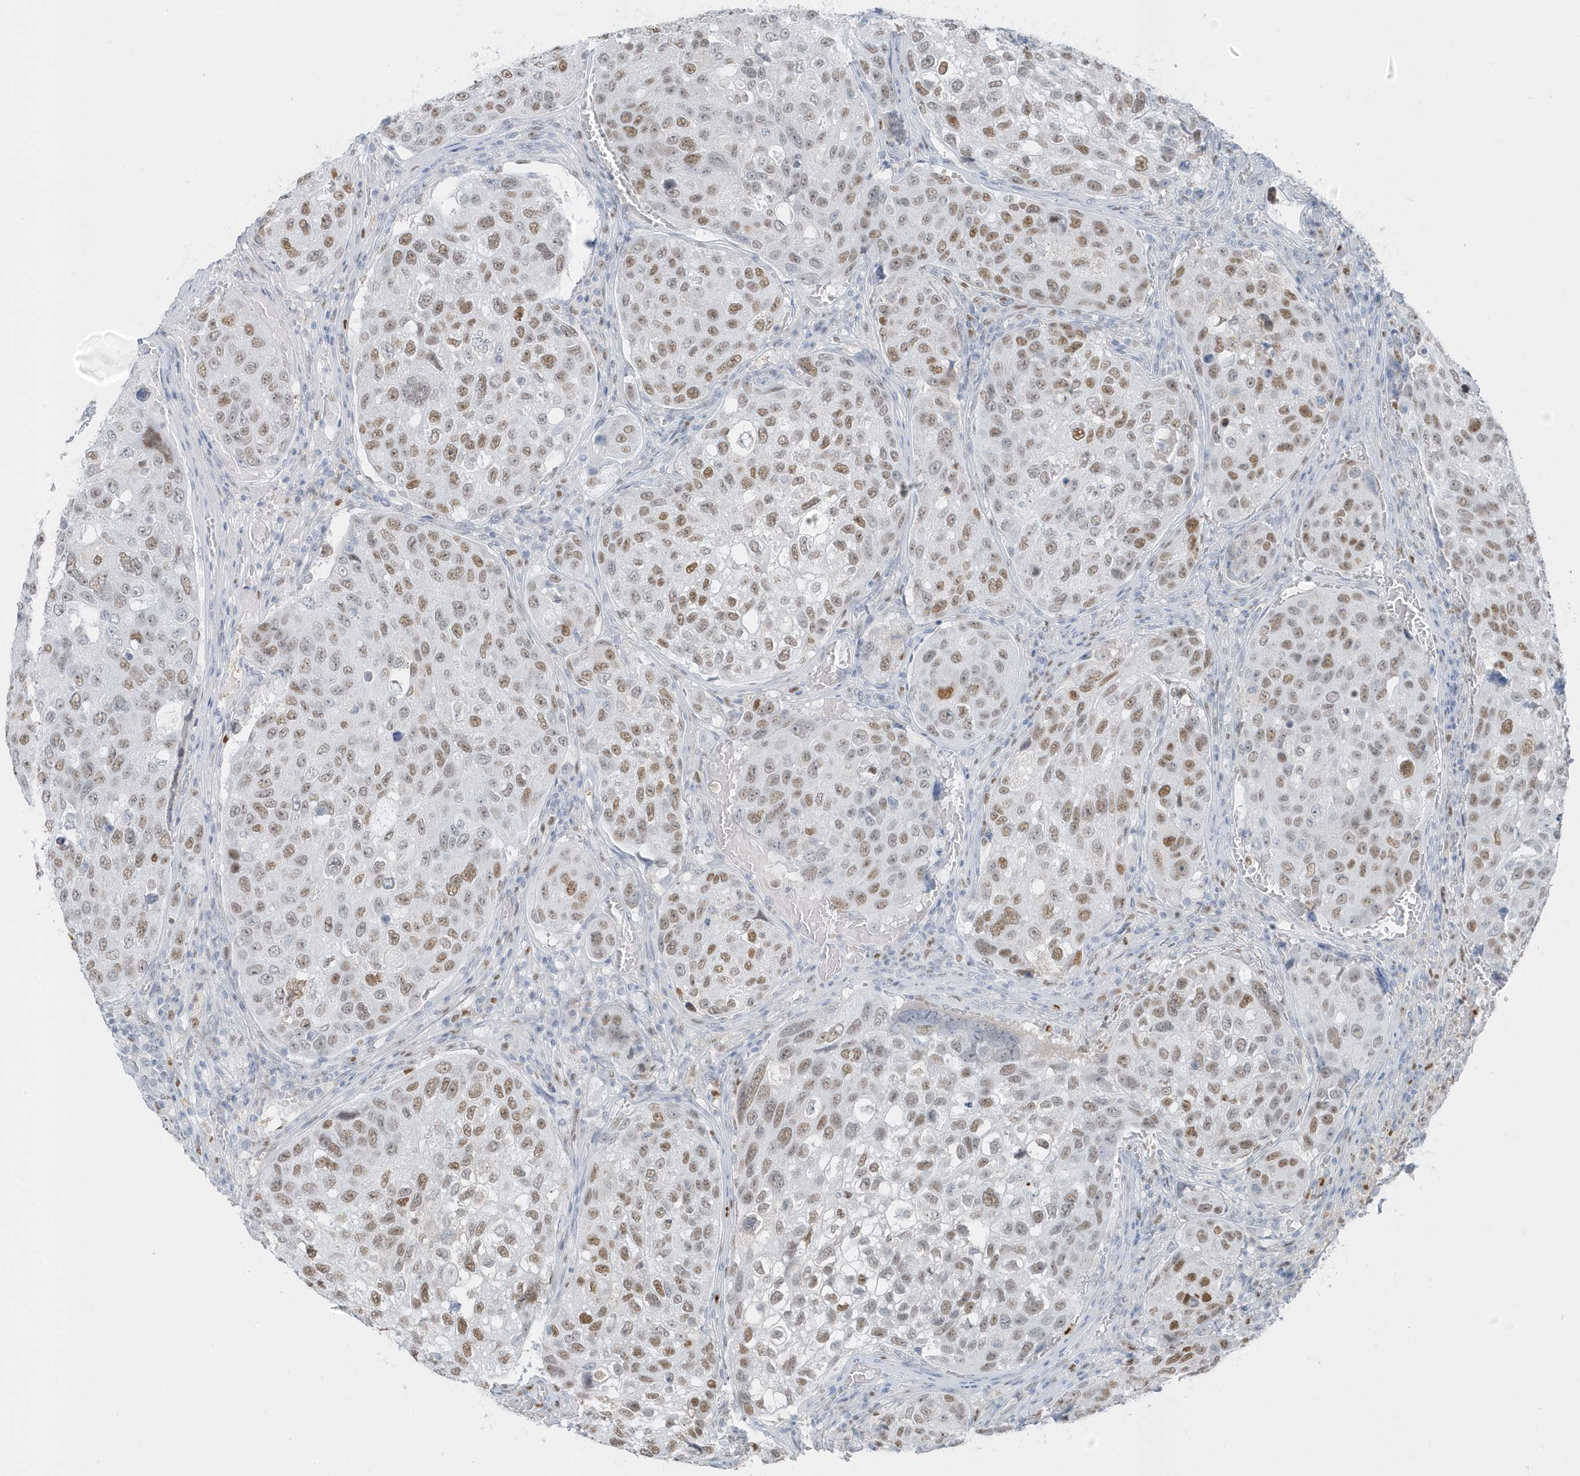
{"staining": {"intensity": "moderate", "quantity": "25%-75%", "location": "nuclear"}, "tissue": "urothelial cancer", "cell_type": "Tumor cells", "image_type": "cancer", "snomed": [{"axis": "morphology", "description": "Urothelial carcinoma, High grade"}, {"axis": "topography", "description": "Lymph node"}, {"axis": "topography", "description": "Urinary bladder"}], "caption": "Brown immunohistochemical staining in human urothelial cancer displays moderate nuclear staining in approximately 25%-75% of tumor cells. The protein is stained brown, and the nuclei are stained in blue (DAB IHC with brightfield microscopy, high magnification).", "gene": "SMIM34", "patient": {"sex": "male", "age": 51}}